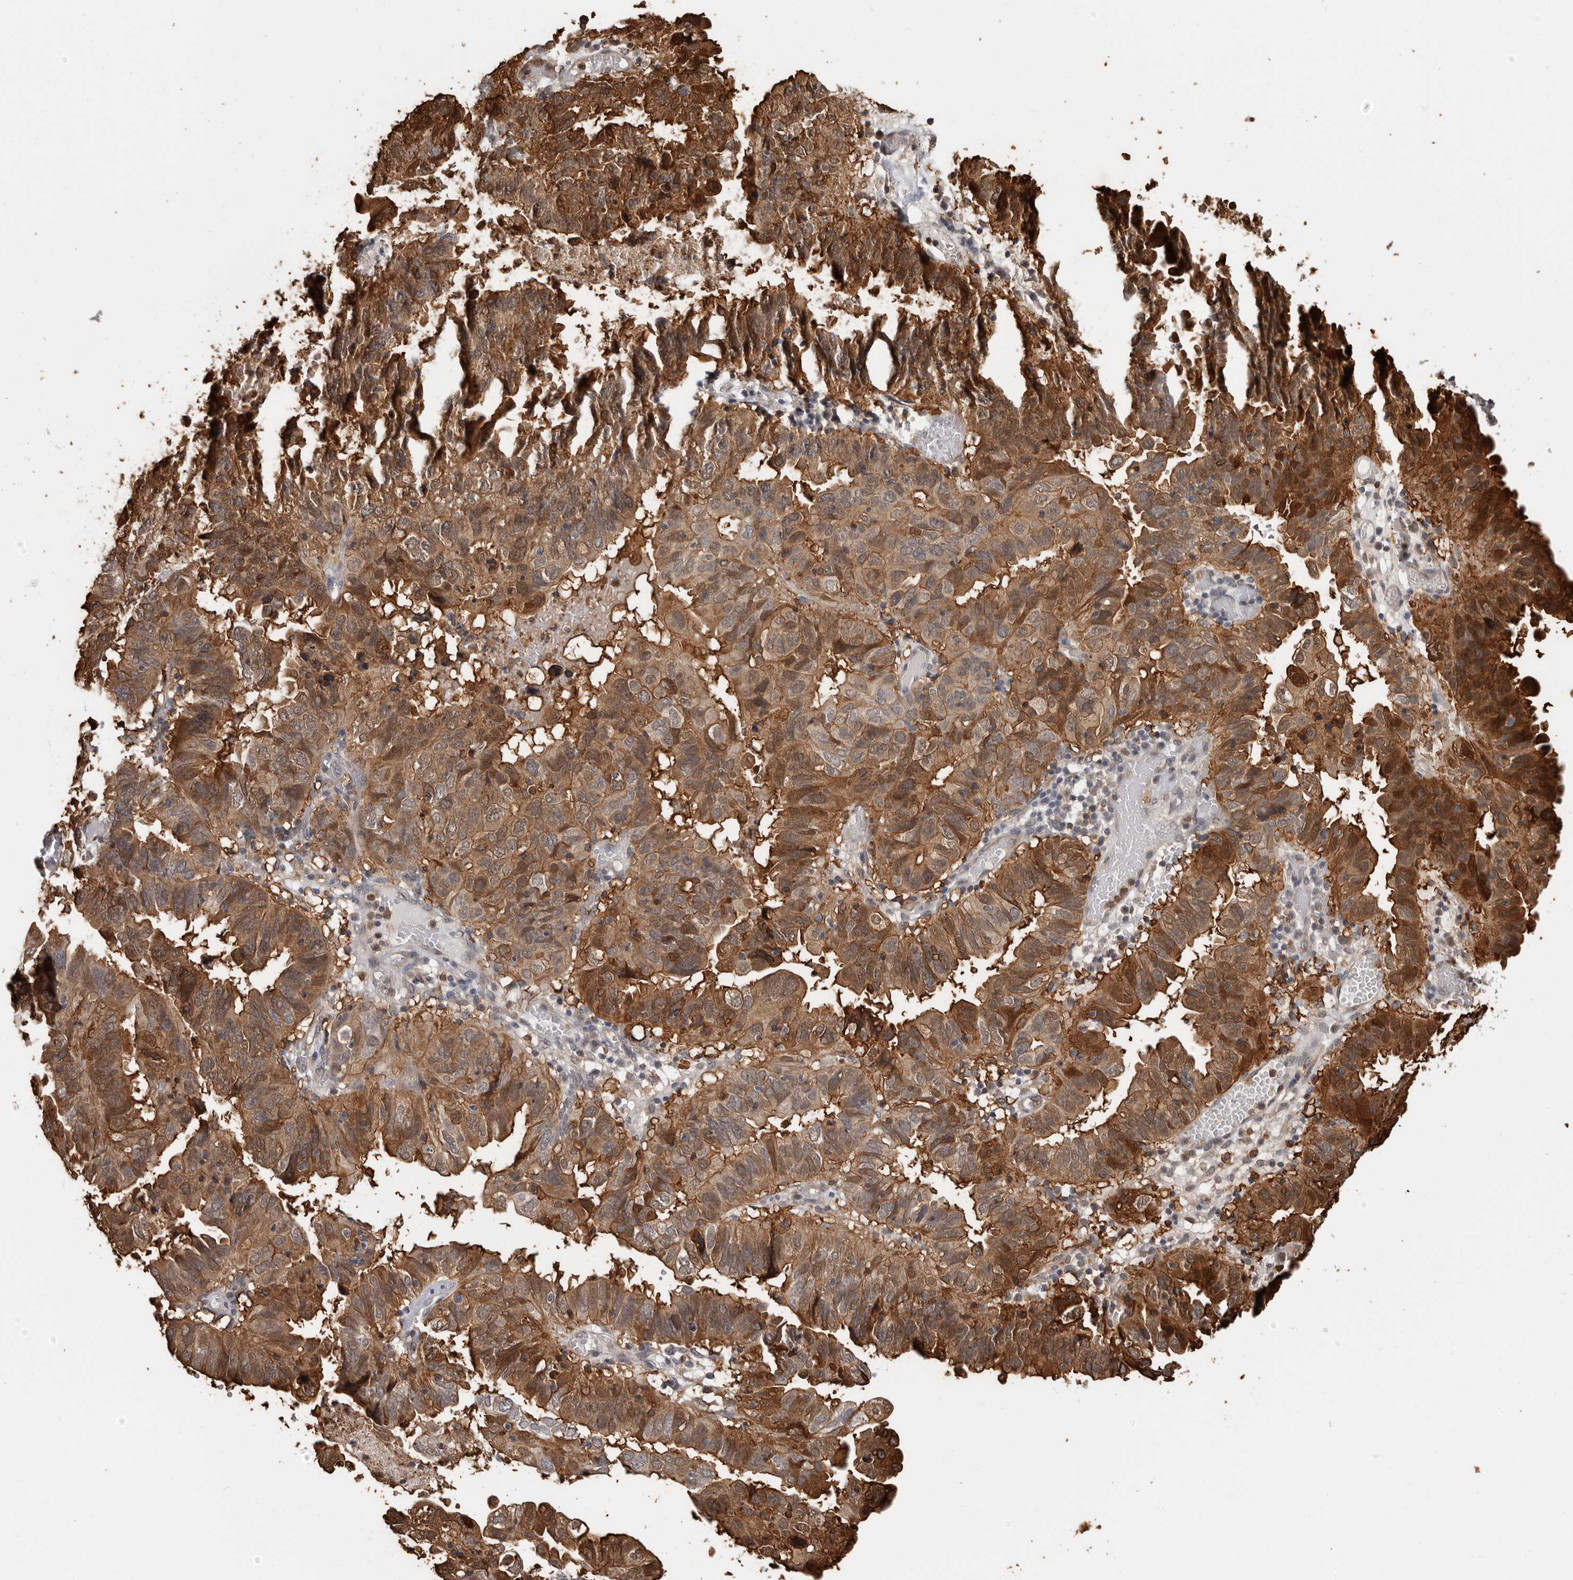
{"staining": {"intensity": "strong", "quantity": ">75%", "location": "cytoplasmic/membranous"}, "tissue": "endometrial cancer", "cell_type": "Tumor cells", "image_type": "cancer", "snomed": [{"axis": "morphology", "description": "Adenocarcinoma, NOS"}, {"axis": "topography", "description": "Uterus"}], "caption": "Endometrial cancer was stained to show a protein in brown. There is high levels of strong cytoplasmic/membranous positivity in approximately >75% of tumor cells.", "gene": "PRR12", "patient": {"sex": "female", "age": 77}}